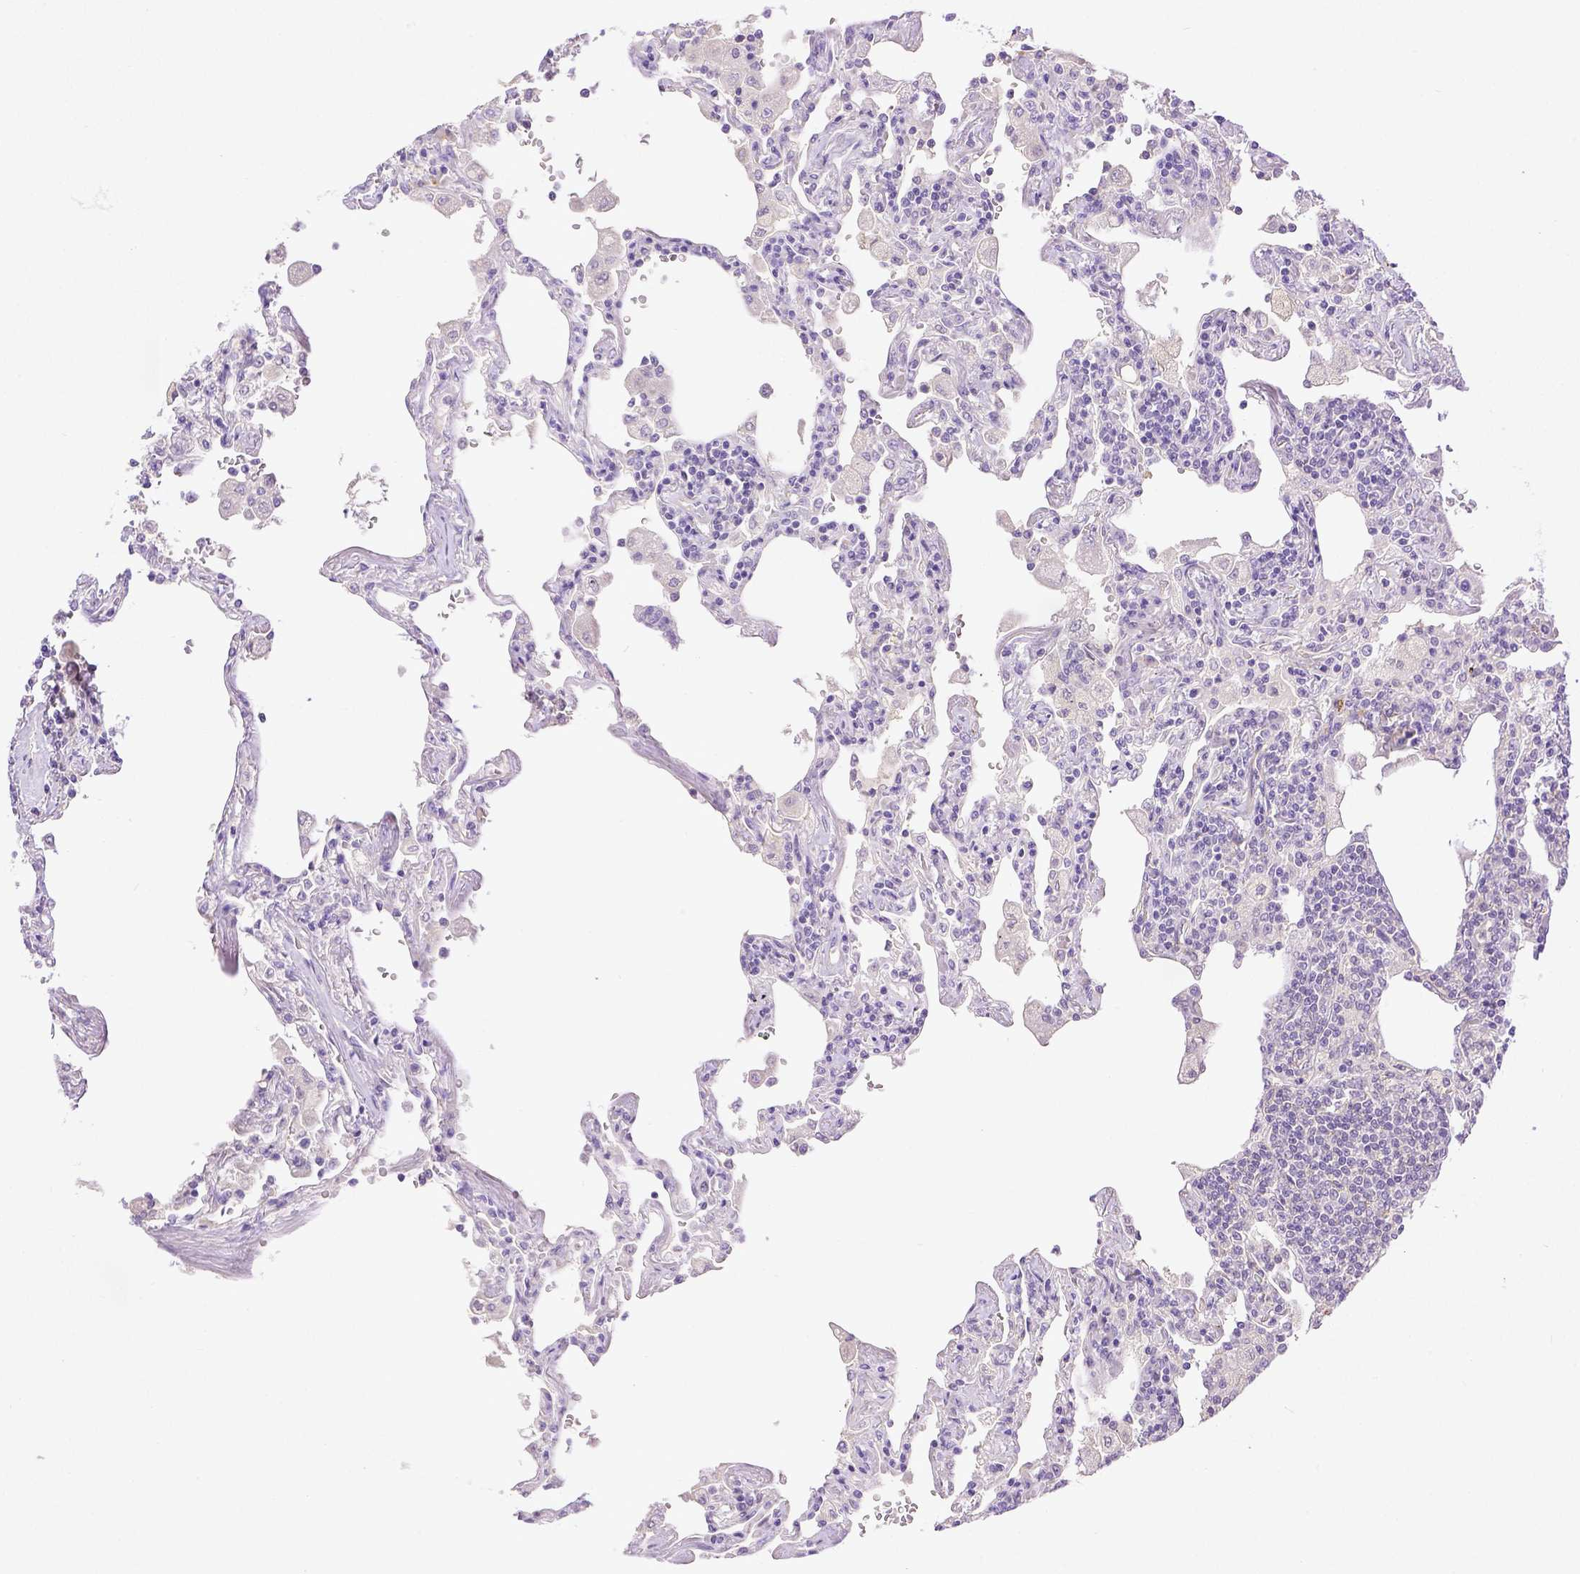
{"staining": {"intensity": "negative", "quantity": "none", "location": "none"}, "tissue": "lymphoma", "cell_type": "Tumor cells", "image_type": "cancer", "snomed": [{"axis": "morphology", "description": "Malignant lymphoma, non-Hodgkin's type, Low grade"}, {"axis": "topography", "description": "Lung"}], "caption": "High magnification brightfield microscopy of lymphoma stained with DAB (brown) and counterstained with hematoxylin (blue): tumor cells show no significant staining. The staining is performed using DAB (3,3'-diaminobenzidine) brown chromogen with nuclei counter-stained in using hematoxylin.", "gene": "THY1", "patient": {"sex": "female", "age": 71}}